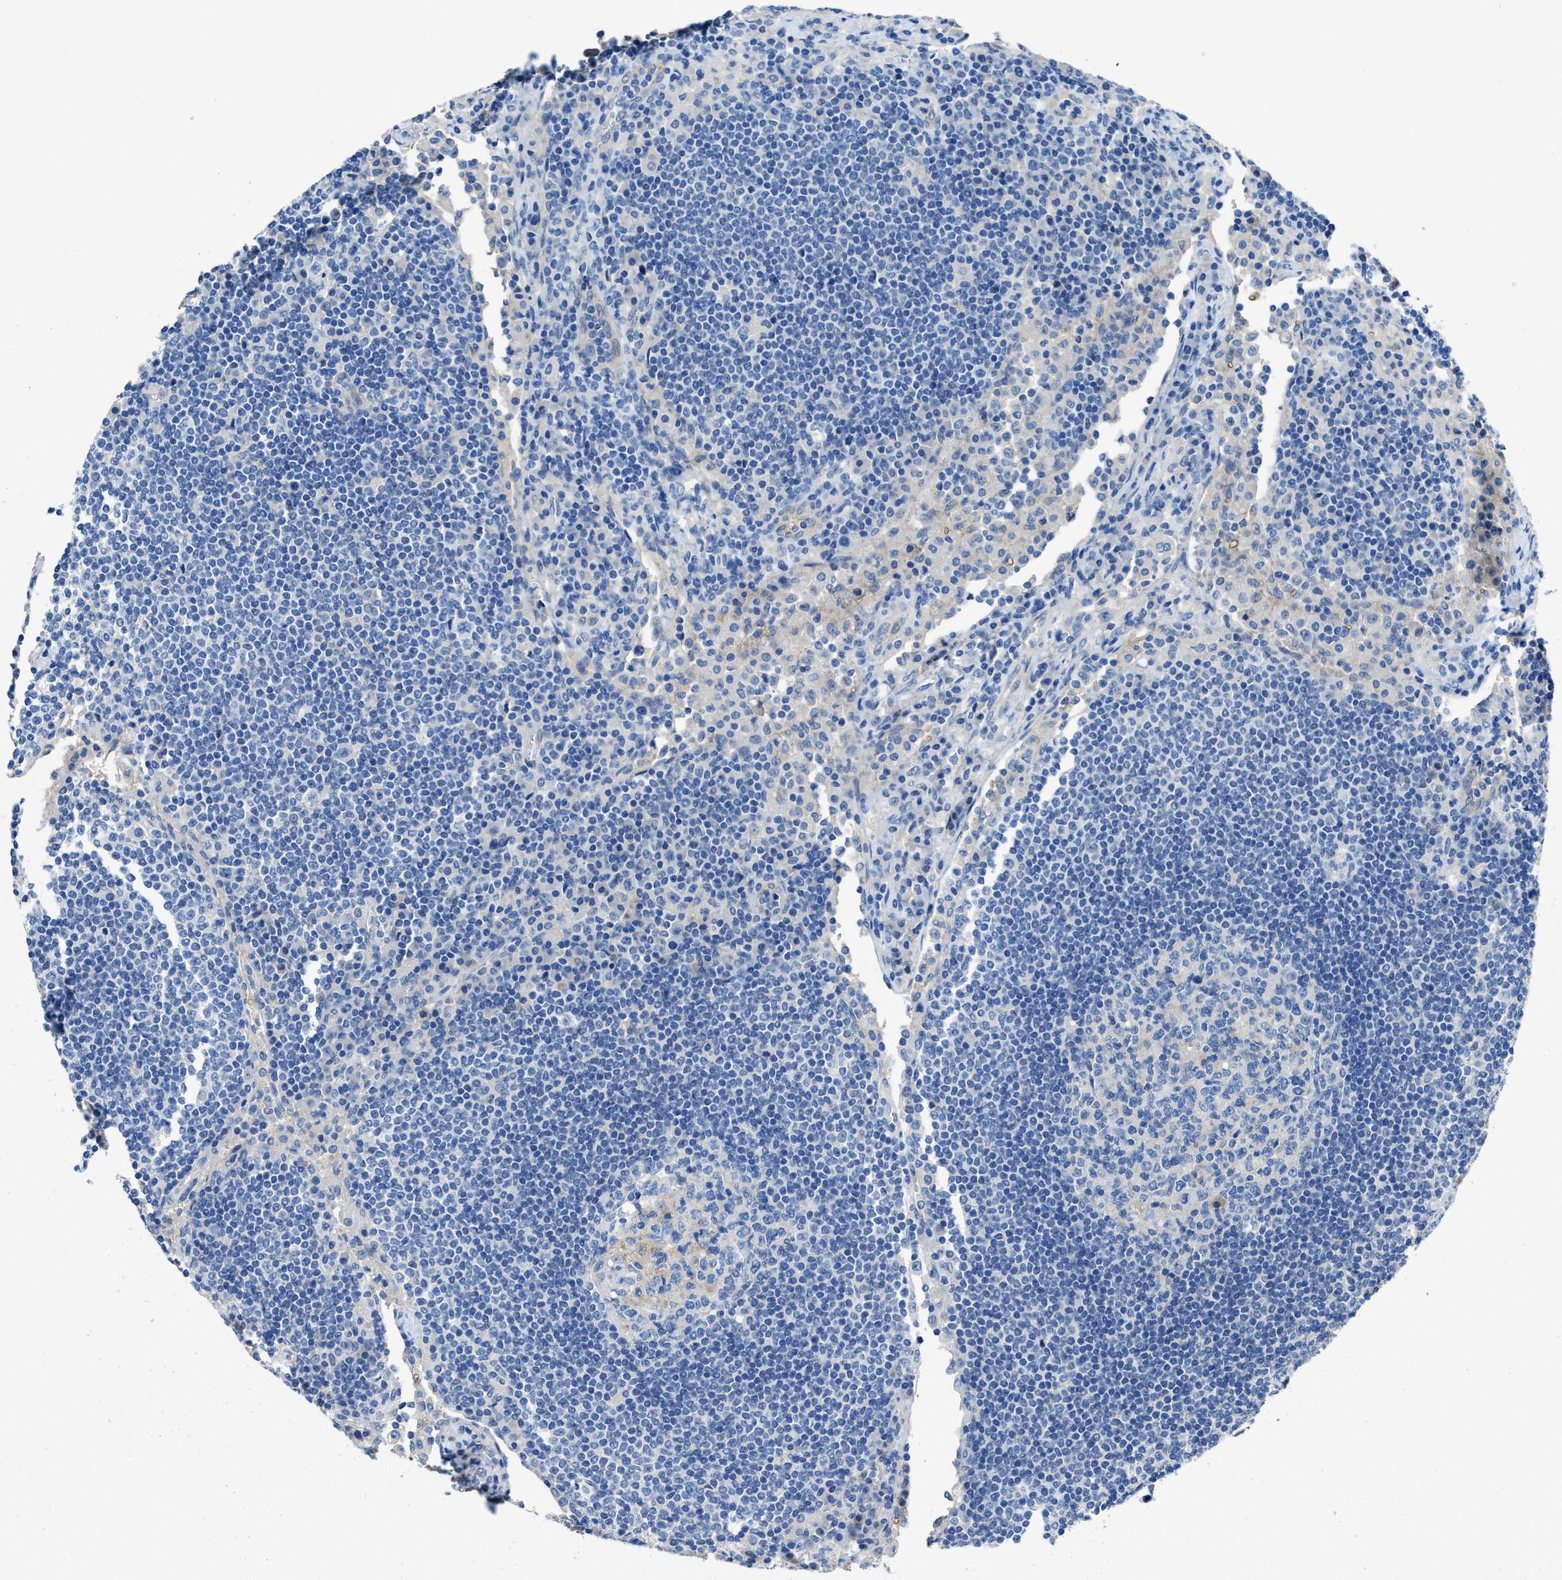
{"staining": {"intensity": "negative", "quantity": "none", "location": "none"}, "tissue": "lymph node", "cell_type": "Germinal center cells", "image_type": "normal", "snomed": [{"axis": "morphology", "description": "Normal tissue, NOS"}, {"axis": "topography", "description": "Lymph node"}], "caption": "Lymph node stained for a protein using IHC displays no expression germinal center cells.", "gene": "PTGFRN", "patient": {"sex": "female", "age": 53}}